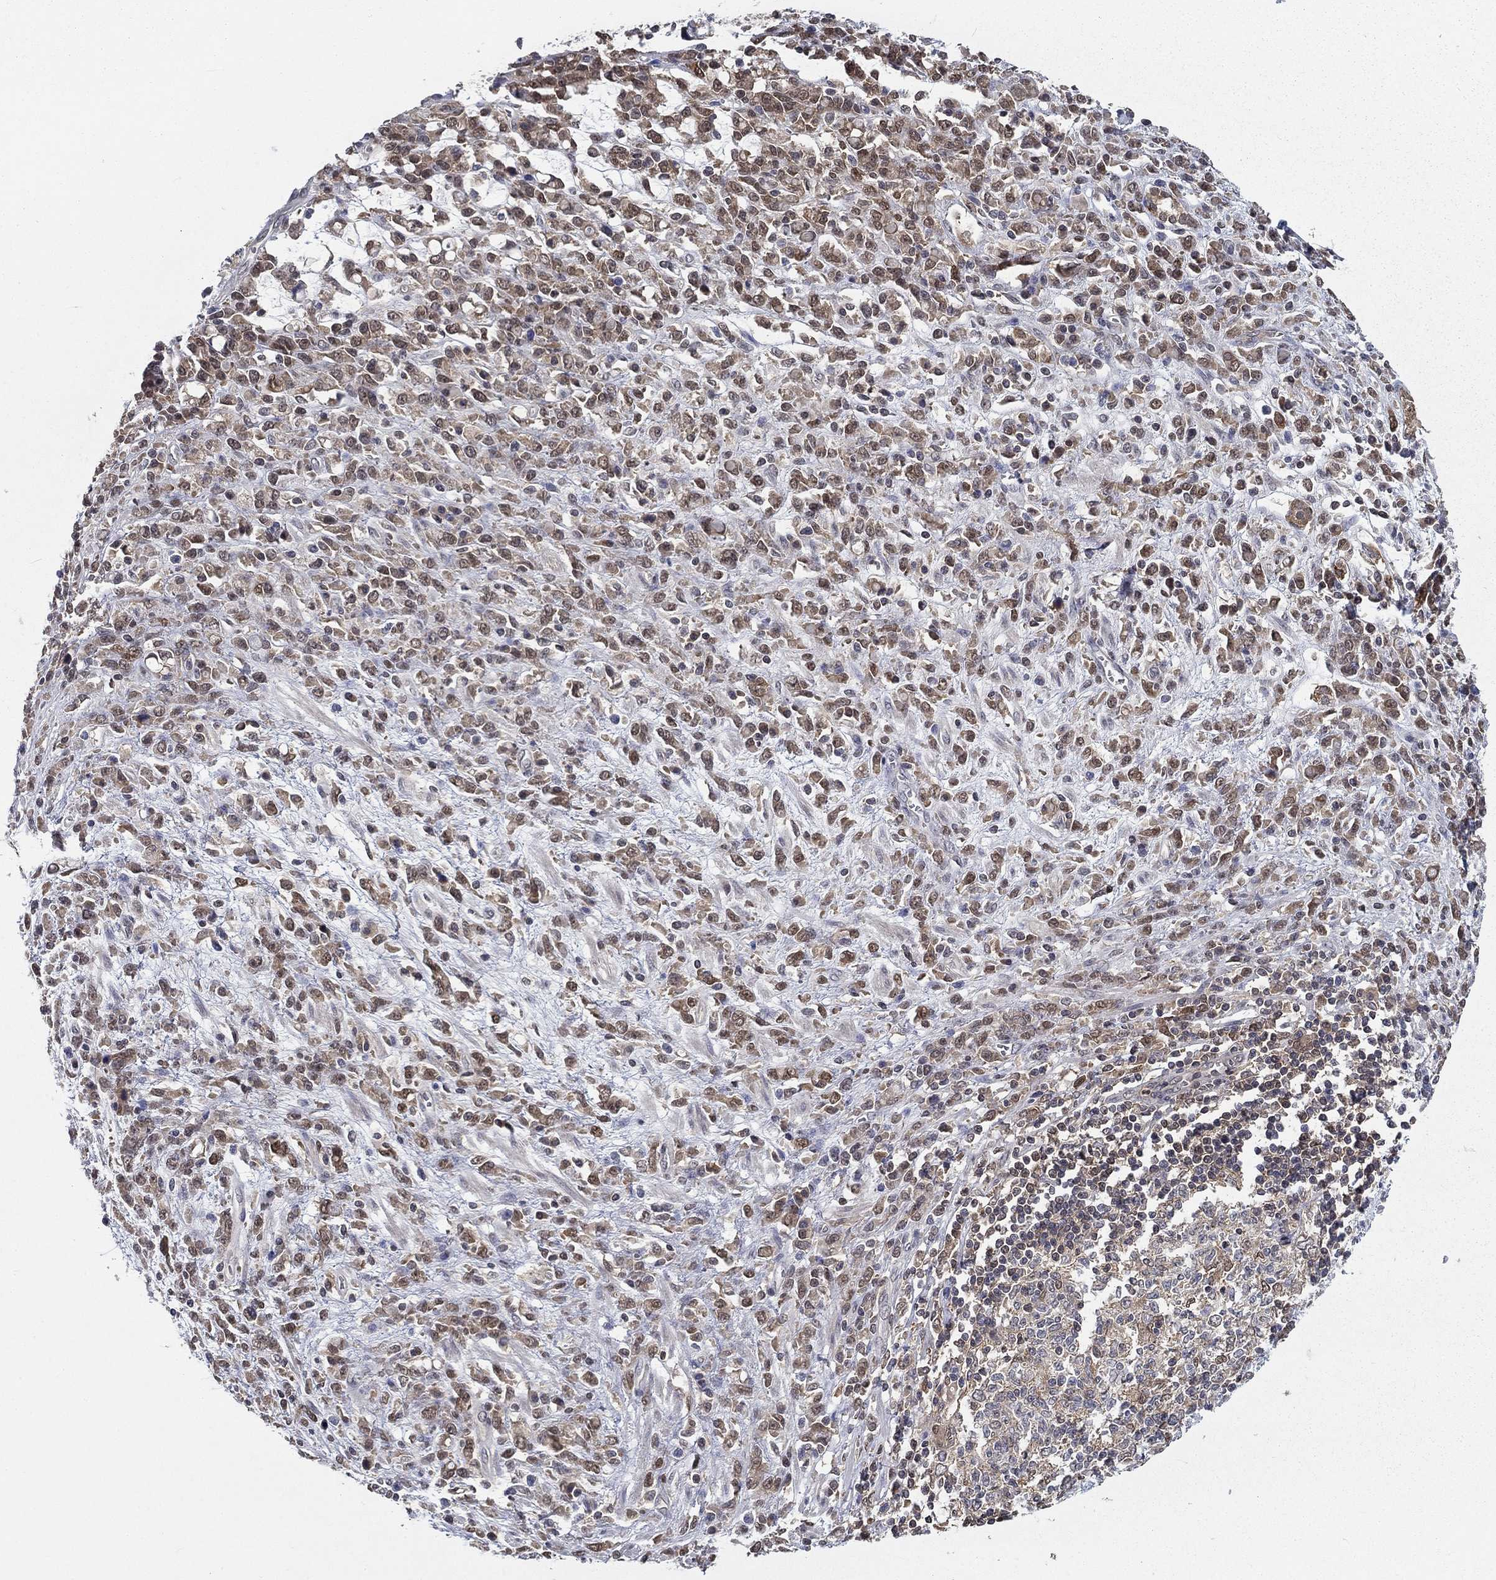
{"staining": {"intensity": "moderate", "quantity": "25%-75%", "location": "cytoplasmic/membranous"}, "tissue": "stomach cancer", "cell_type": "Tumor cells", "image_type": "cancer", "snomed": [{"axis": "morphology", "description": "Adenocarcinoma, NOS"}, {"axis": "topography", "description": "Stomach"}], "caption": "Immunohistochemical staining of human stomach cancer (adenocarcinoma) exhibits medium levels of moderate cytoplasmic/membranous positivity in approximately 25%-75% of tumor cells.", "gene": "NIT2", "patient": {"sex": "female", "age": 57}}